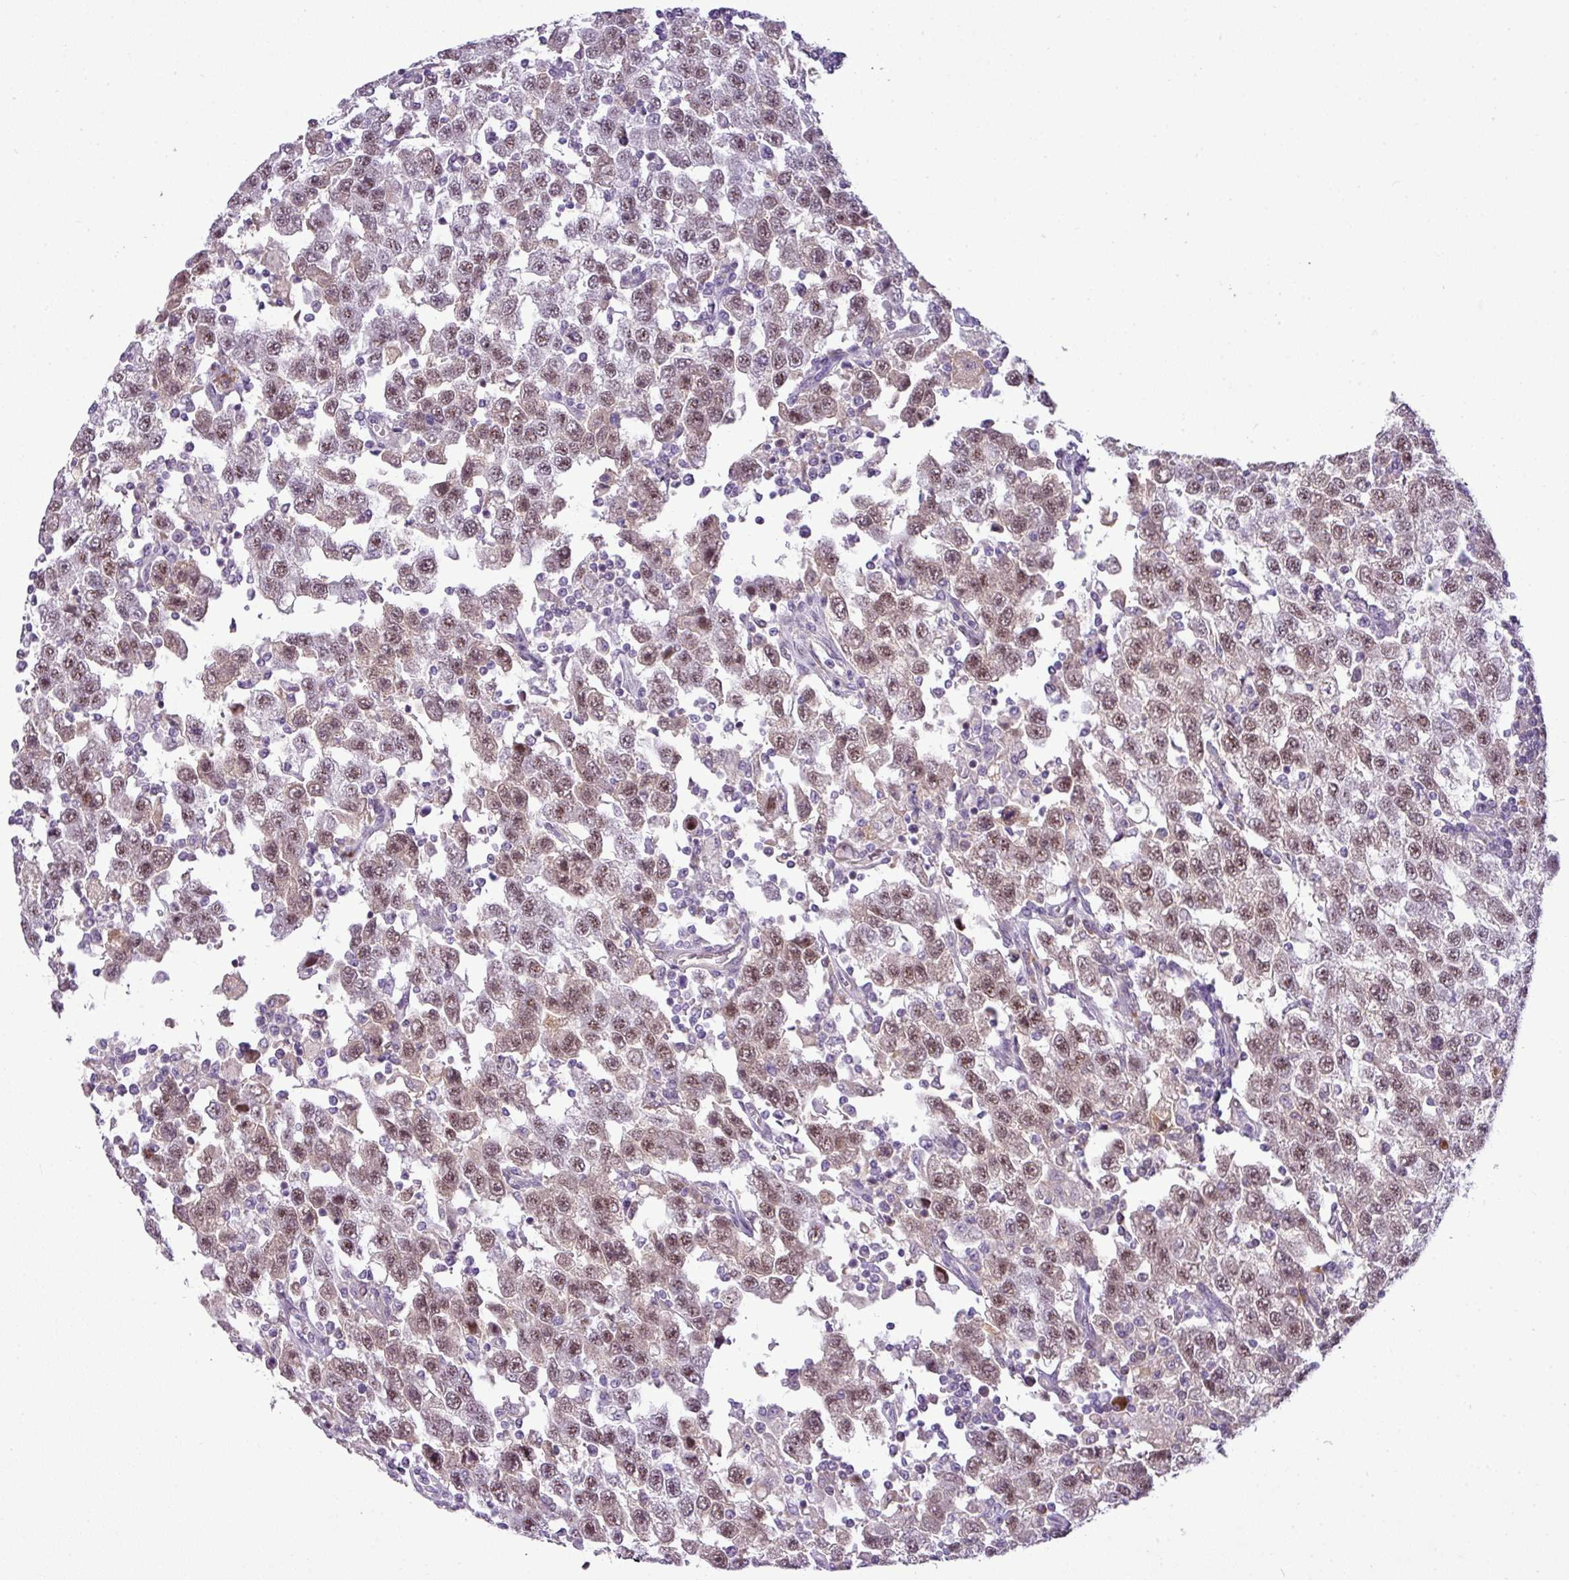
{"staining": {"intensity": "moderate", "quantity": "25%-75%", "location": "nuclear"}, "tissue": "testis cancer", "cell_type": "Tumor cells", "image_type": "cancer", "snomed": [{"axis": "morphology", "description": "Seminoma, NOS"}, {"axis": "topography", "description": "Testis"}], "caption": "Immunohistochemistry image of testis cancer (seminoma) stained for a protein (brown), which exhibits medium levels of moderate nuclear expression in approximately 25%-75% of tumor cells.", "gene": "C4B", "patient": {"sex": "male", "age": 41}}